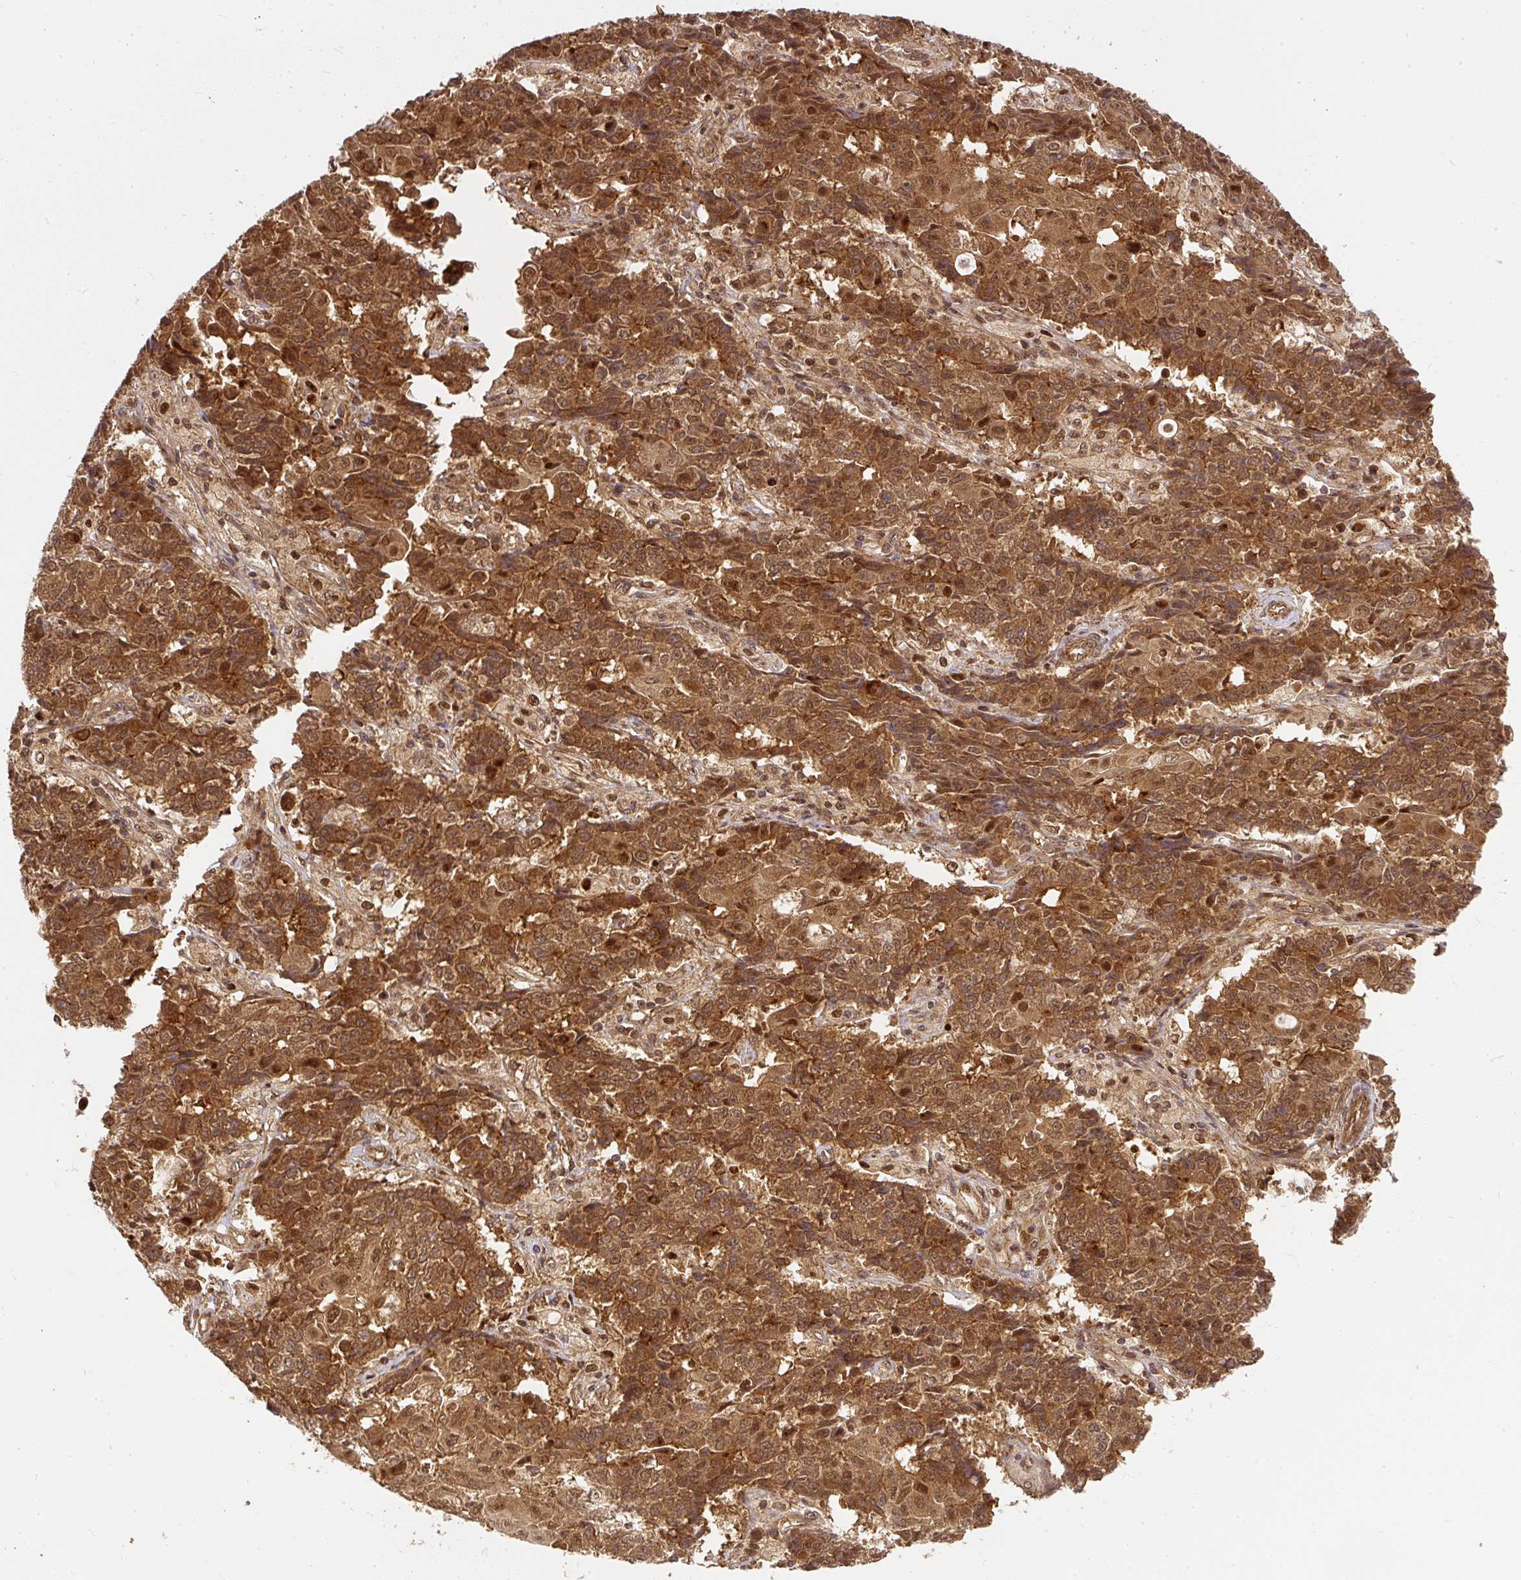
{"staining": {"intensity": "strong", "quantity": ">75%", "location": "cytoplasmic/membranous,nuclear"}, "tissue": "ovarian cancer", "cell_type": "Tumor cells", "image_type": "cancer", "snomed": [{"axis": "morphology", "description": "Carcinoma, endometroid"}, {"axis": "topography", "description": "Ovary"}], "caption": "Protein staining of ovarian cancer tissue exhibits strong cytoplasmic/membranous and nuclear positivity in about >75% of tumor cells.", "gene": "PSMD1", "patient": {"sex": "female", "age": 42}}